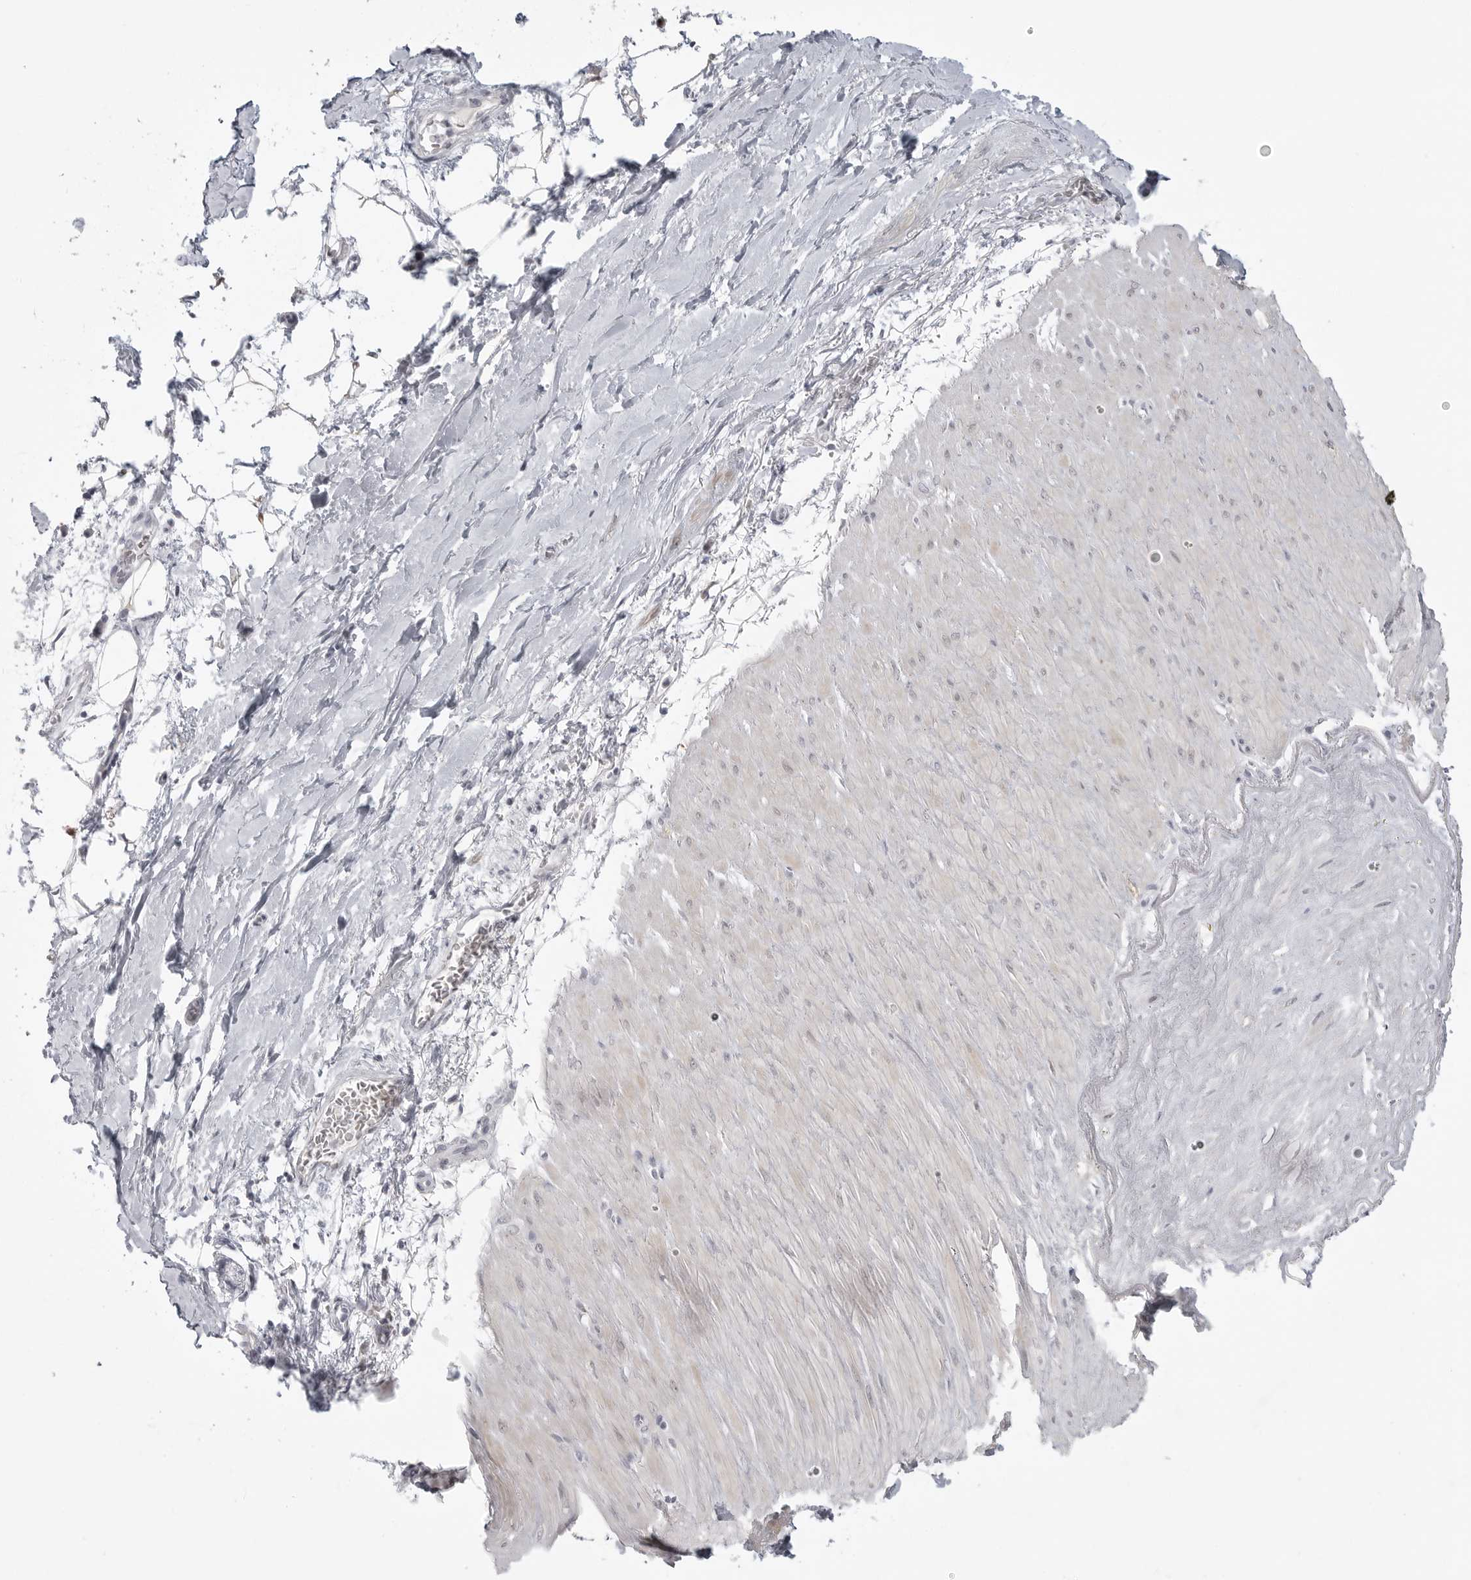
{"staining": {"intensity": "negative", "quantity": "none", "location": "none"}, "tissue": "adipose tissue", "cell_type": "Adipocytes", "image_type": "normal", "snomed": [{"axis": "morphology", "description": "Normal tissue, NOS"}, {"axis": "topography", "description": "Soft tissue"}], "caption": "Adipose tissue stained for a protein using immunohistochemistry (IHC) exhibits no positivity adipocytes.", "gene": "TCTN3", "patient": {"sex": "male", "age": 72}}